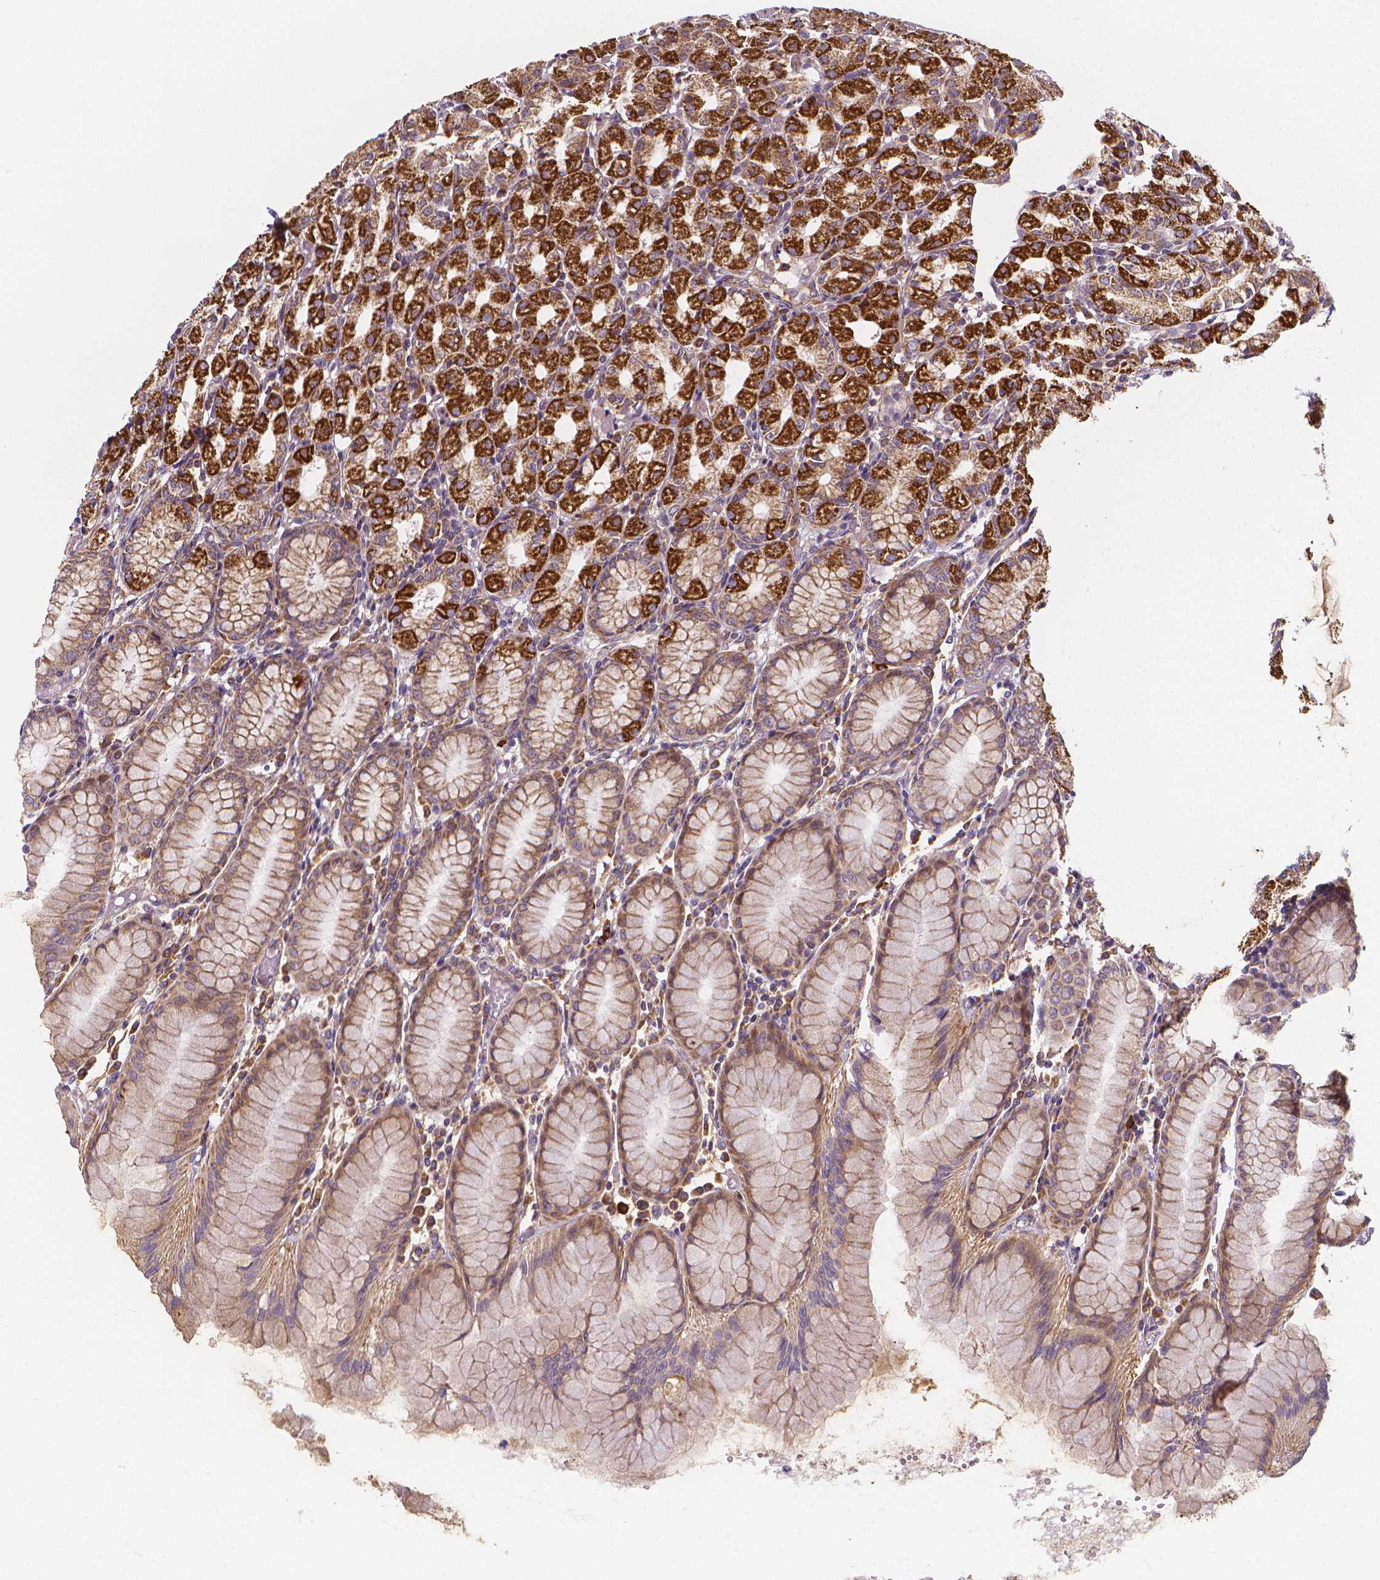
{"staining": {"intensity": "strong", "quantity": "25%-75%", "location": "cytoplasmic/membranous"}, "tissue": "stomach", "cell_type": "Glandular cells", "image_type": "normal", "snomed": [{"axis": "morphology", "description": "Normal tissue, NOS"}, {"axis": "topography", "description": "Stomach"}], "caption": "Strong cytoplasmic/membranous expression for a protein is present in about 25%-75% of glandular cells of benign stomach using IHC.", "gene": "SNCAIP", "patient": {"sex": "female", "age": 57}}